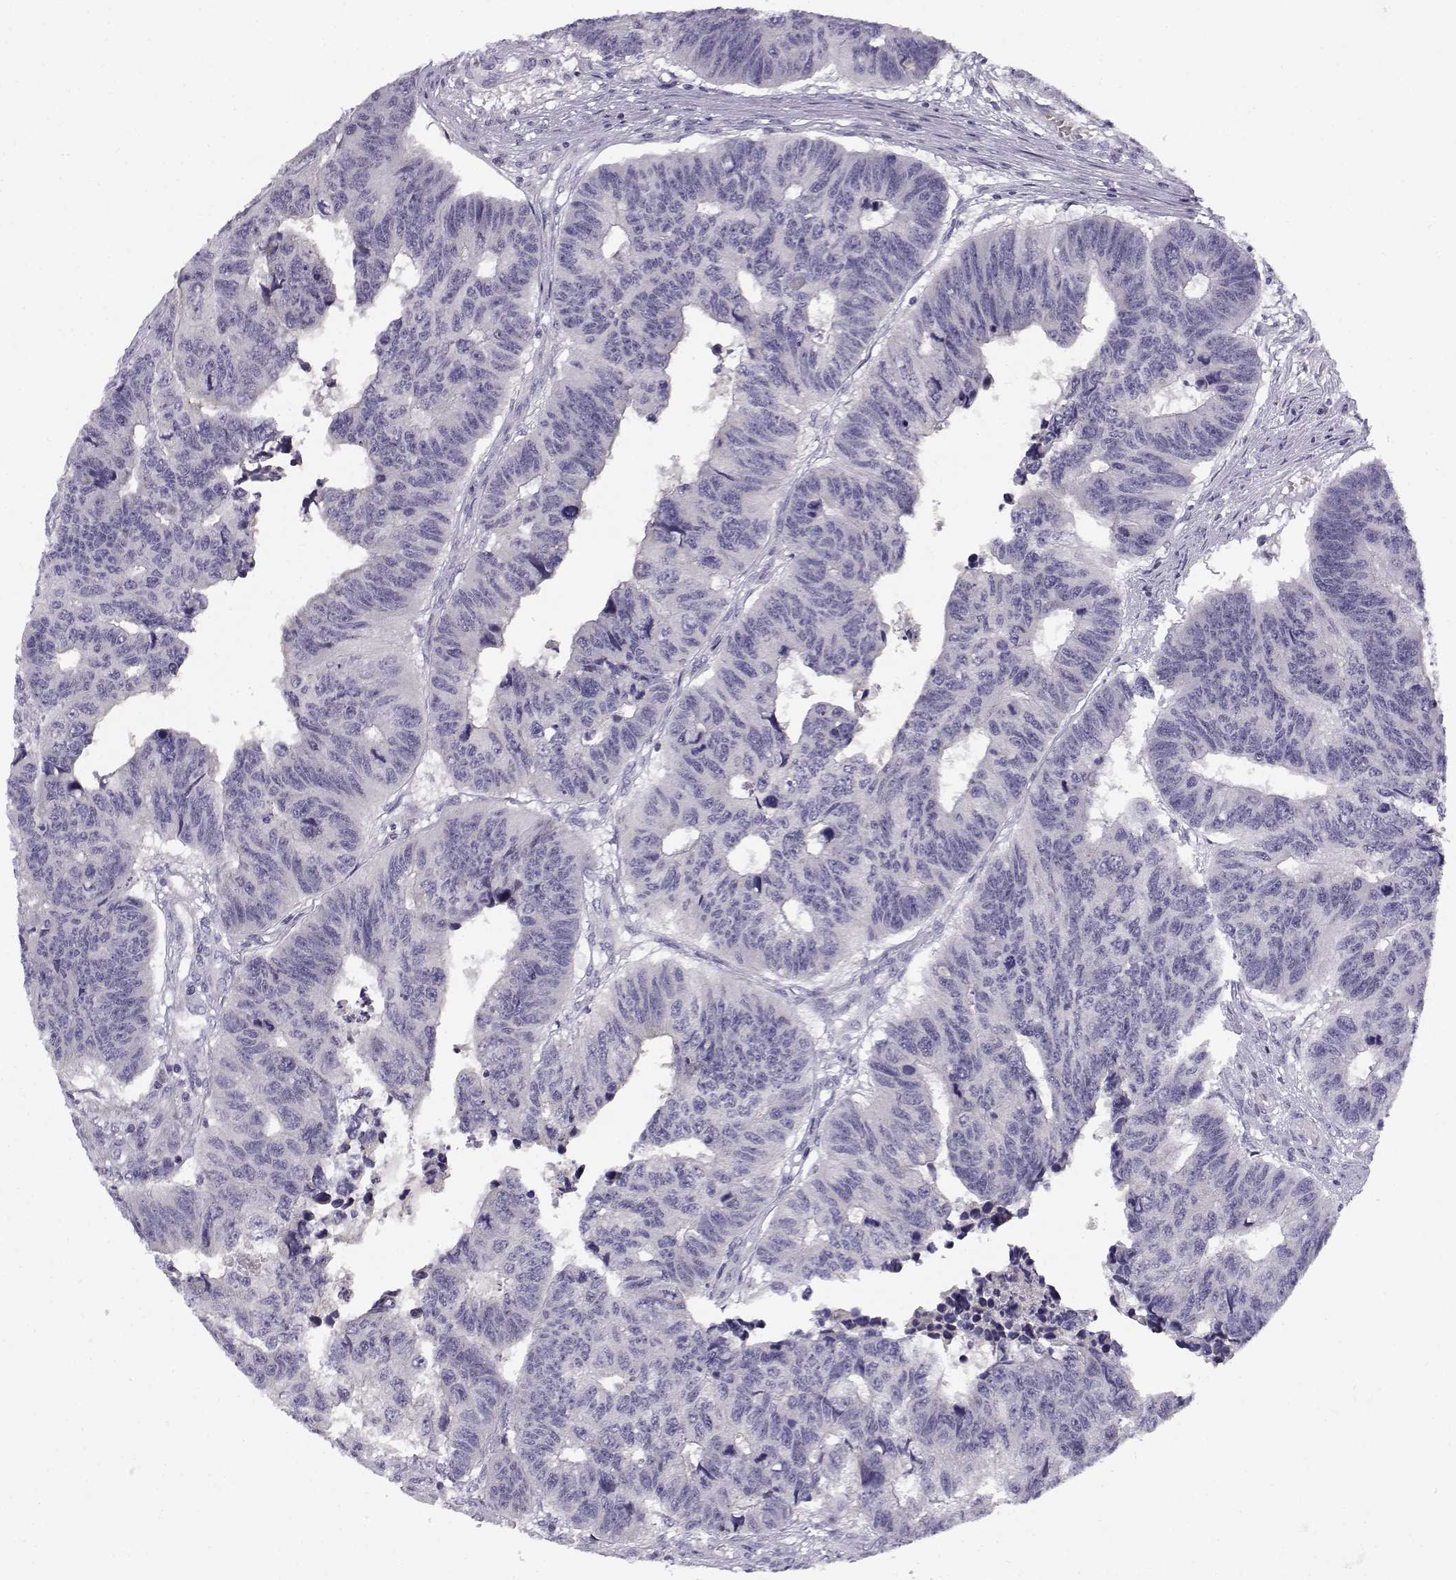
{"staining": {"intensity": "negative", "quantity": "none", "location": "none"}, "tissue": "colorectal cancer", "cell_type": "Tumor cells", "image_type": "cancer", "snomed": [{"axis": "morphology", "description": "Adenocarcinoma, NOS"}, {"axis": "topography", "description": "Rectum"}], "caption": "DAB (3,3'-diaminobenzidine) immunohistochemical staining of human adenocarcinoma (colorectal) demonstrates no significant positivity in tumor cells.", "gene": "DDX25", "patient": {"sex": "female", "age": 85}}